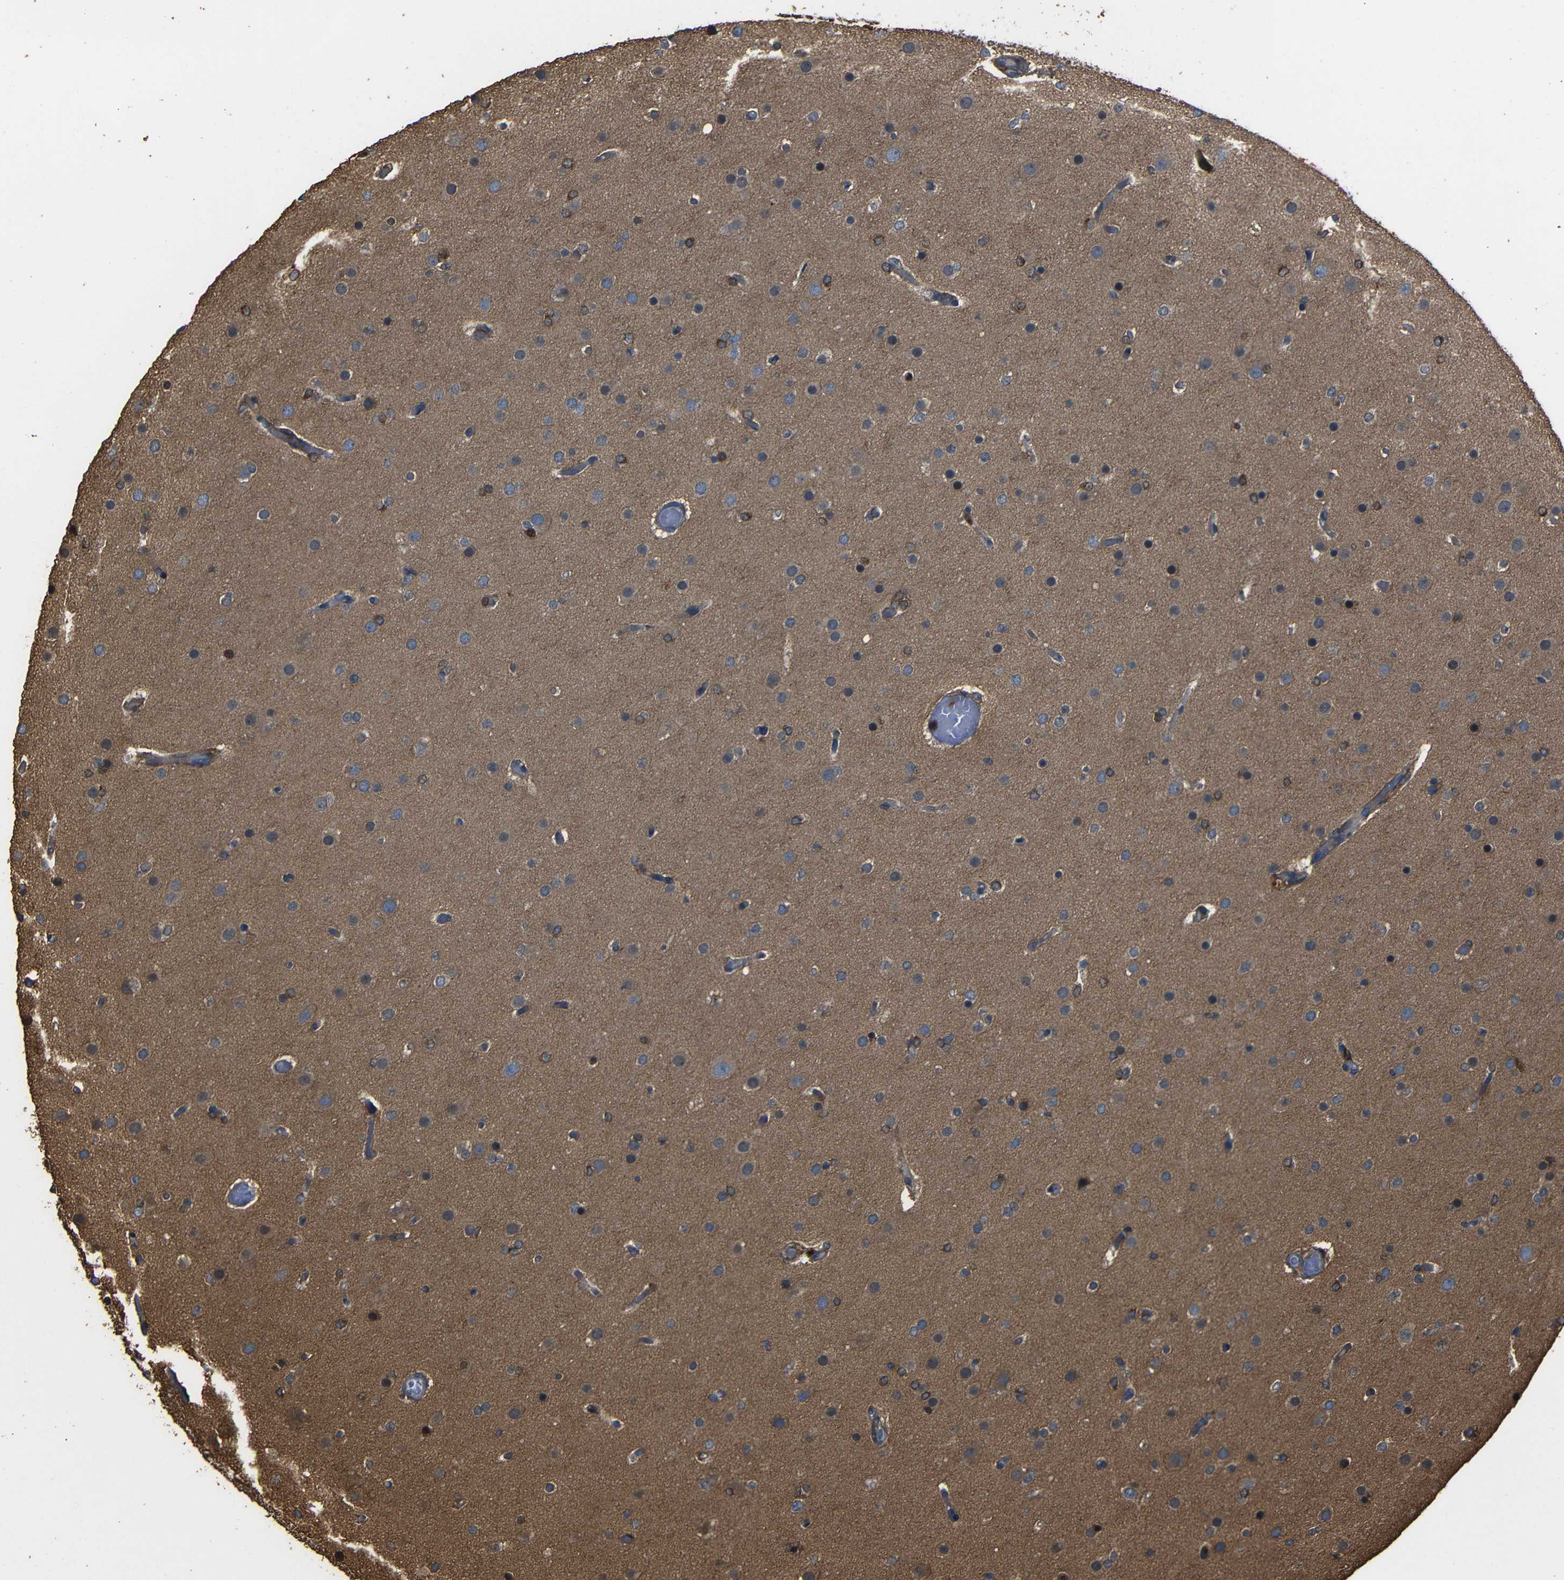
{"staining": {"intensity": "moderate", "quantity": "25%-75%", "location": "cytoplasmic/membranous"}, "tissue": "glioma", "cell_type": "Tumor cells", "image_type": "cancer", "snomed": [{"axis": "morphology", "description": "Glioma, malignant, High grade"}, {"axis": "topography", "description": "Cerebral cortex"}], "caption": "Malignant glioma (high-grade) stained with DAB (3,3'-diaminobenzidine) IHC reveals medium levels of moderate cytoplasmic/membranous positivity in about 25%-75% of tumor cells. (DAB IHC, brown staining for protein, blue staining for nuclei).", "gene": "ADGRE5", "patient": {"sex": "female", "age": 36}}